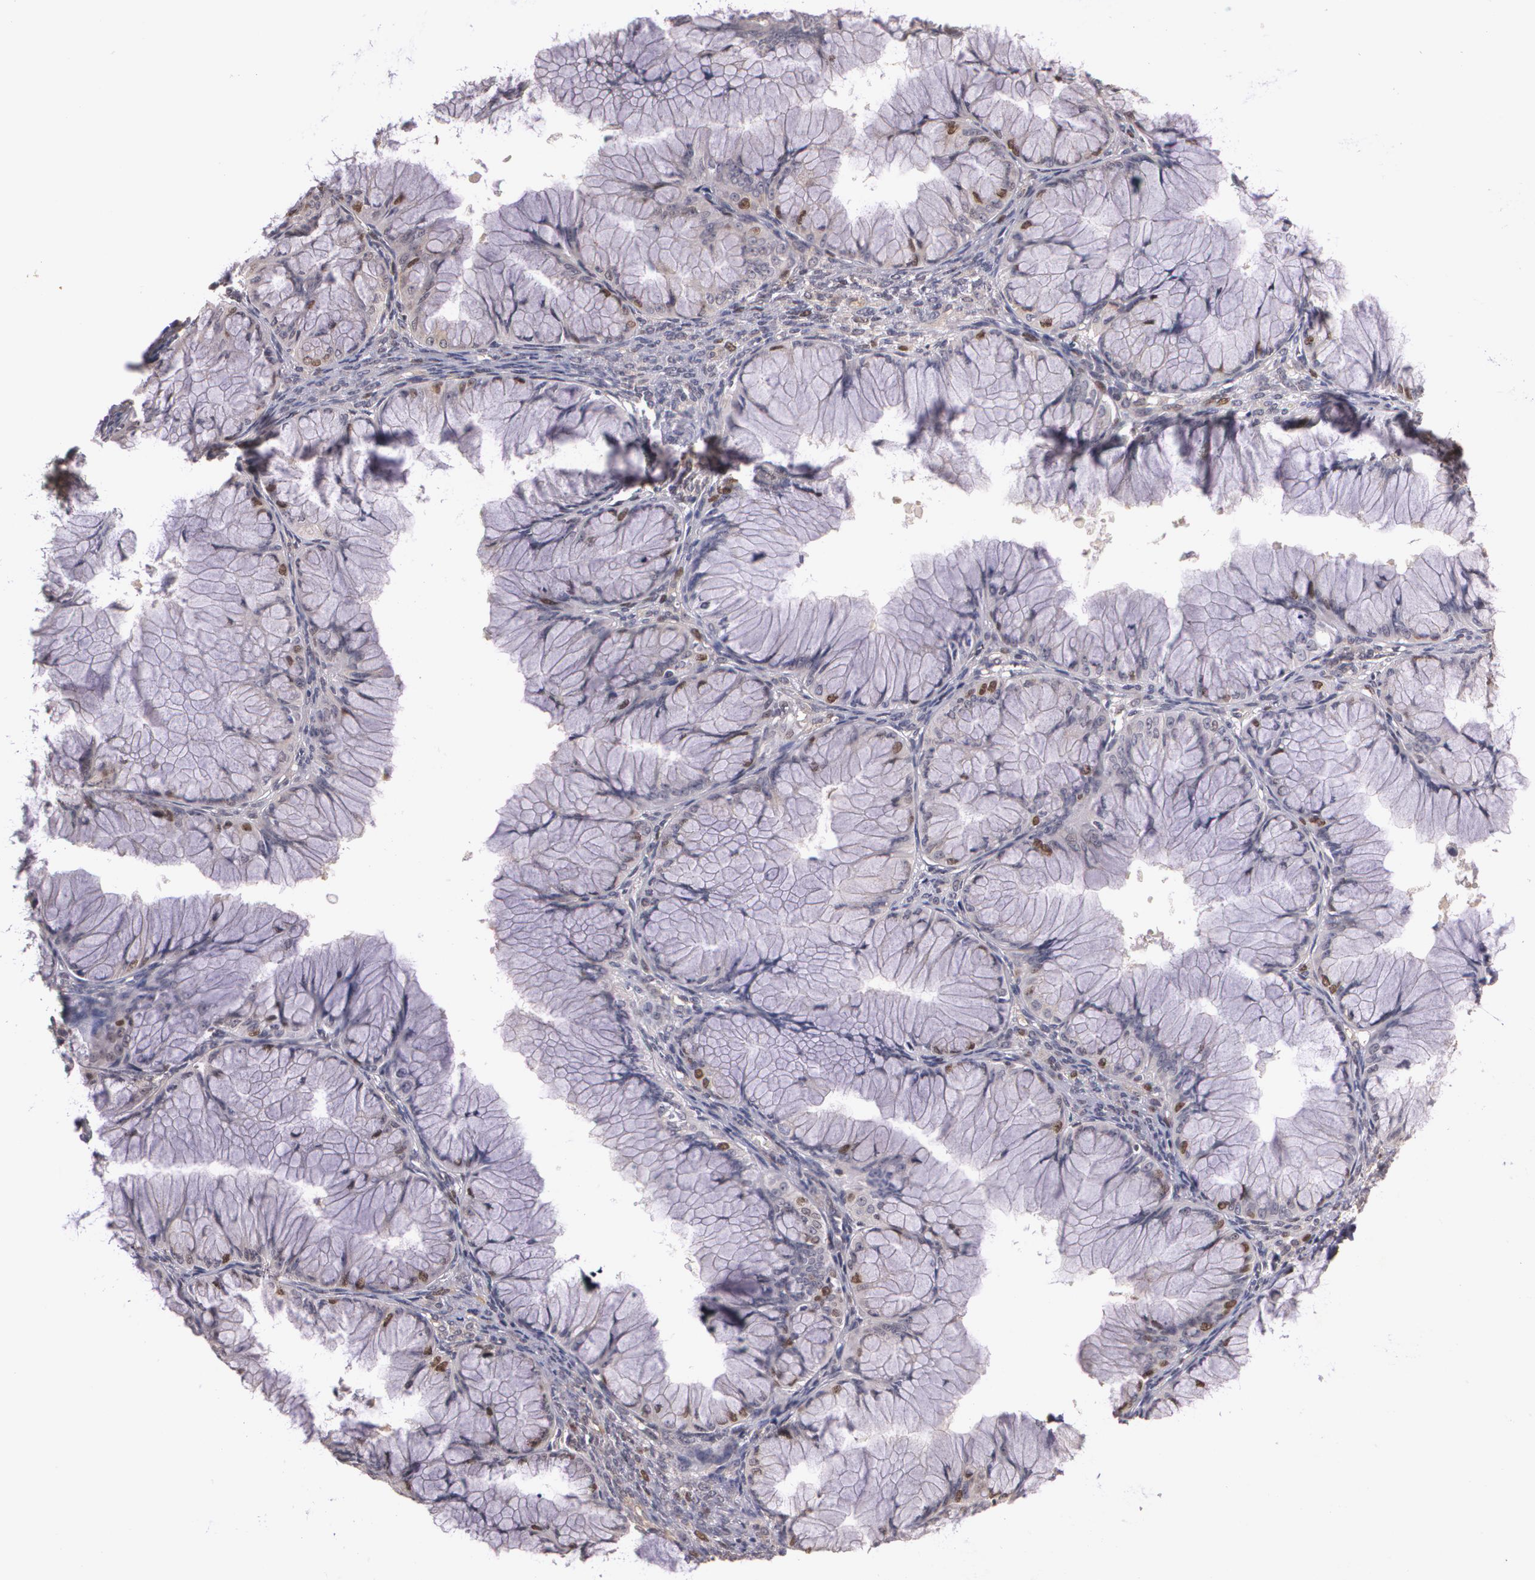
{"staining": {"intensity": "moderate", "quantity": "<25%", "location": "nuclear"}, "tissue": "ovarian cancer", "cell_type": "Tumor cells", "image_type": "cancer", "snomed": [{"axis": "morphology", "description": "Cystadenocarcinoma, mucinous, NOS"}, {"axis": "topography", "description": "Ovary"}], "caption": "Immunohistochemical staining of ovarian cancer (mucinous cystadenocarcinoma) reveals low levels of moderate nuclear positivity in about <25% of tumor cells. (DAB (3,3'-diaminobenzidine) = brown stain, brightfield microscopy at high magnification).", "gene": "BRCA1", "patient": {"sex": "female", "age": 63}}